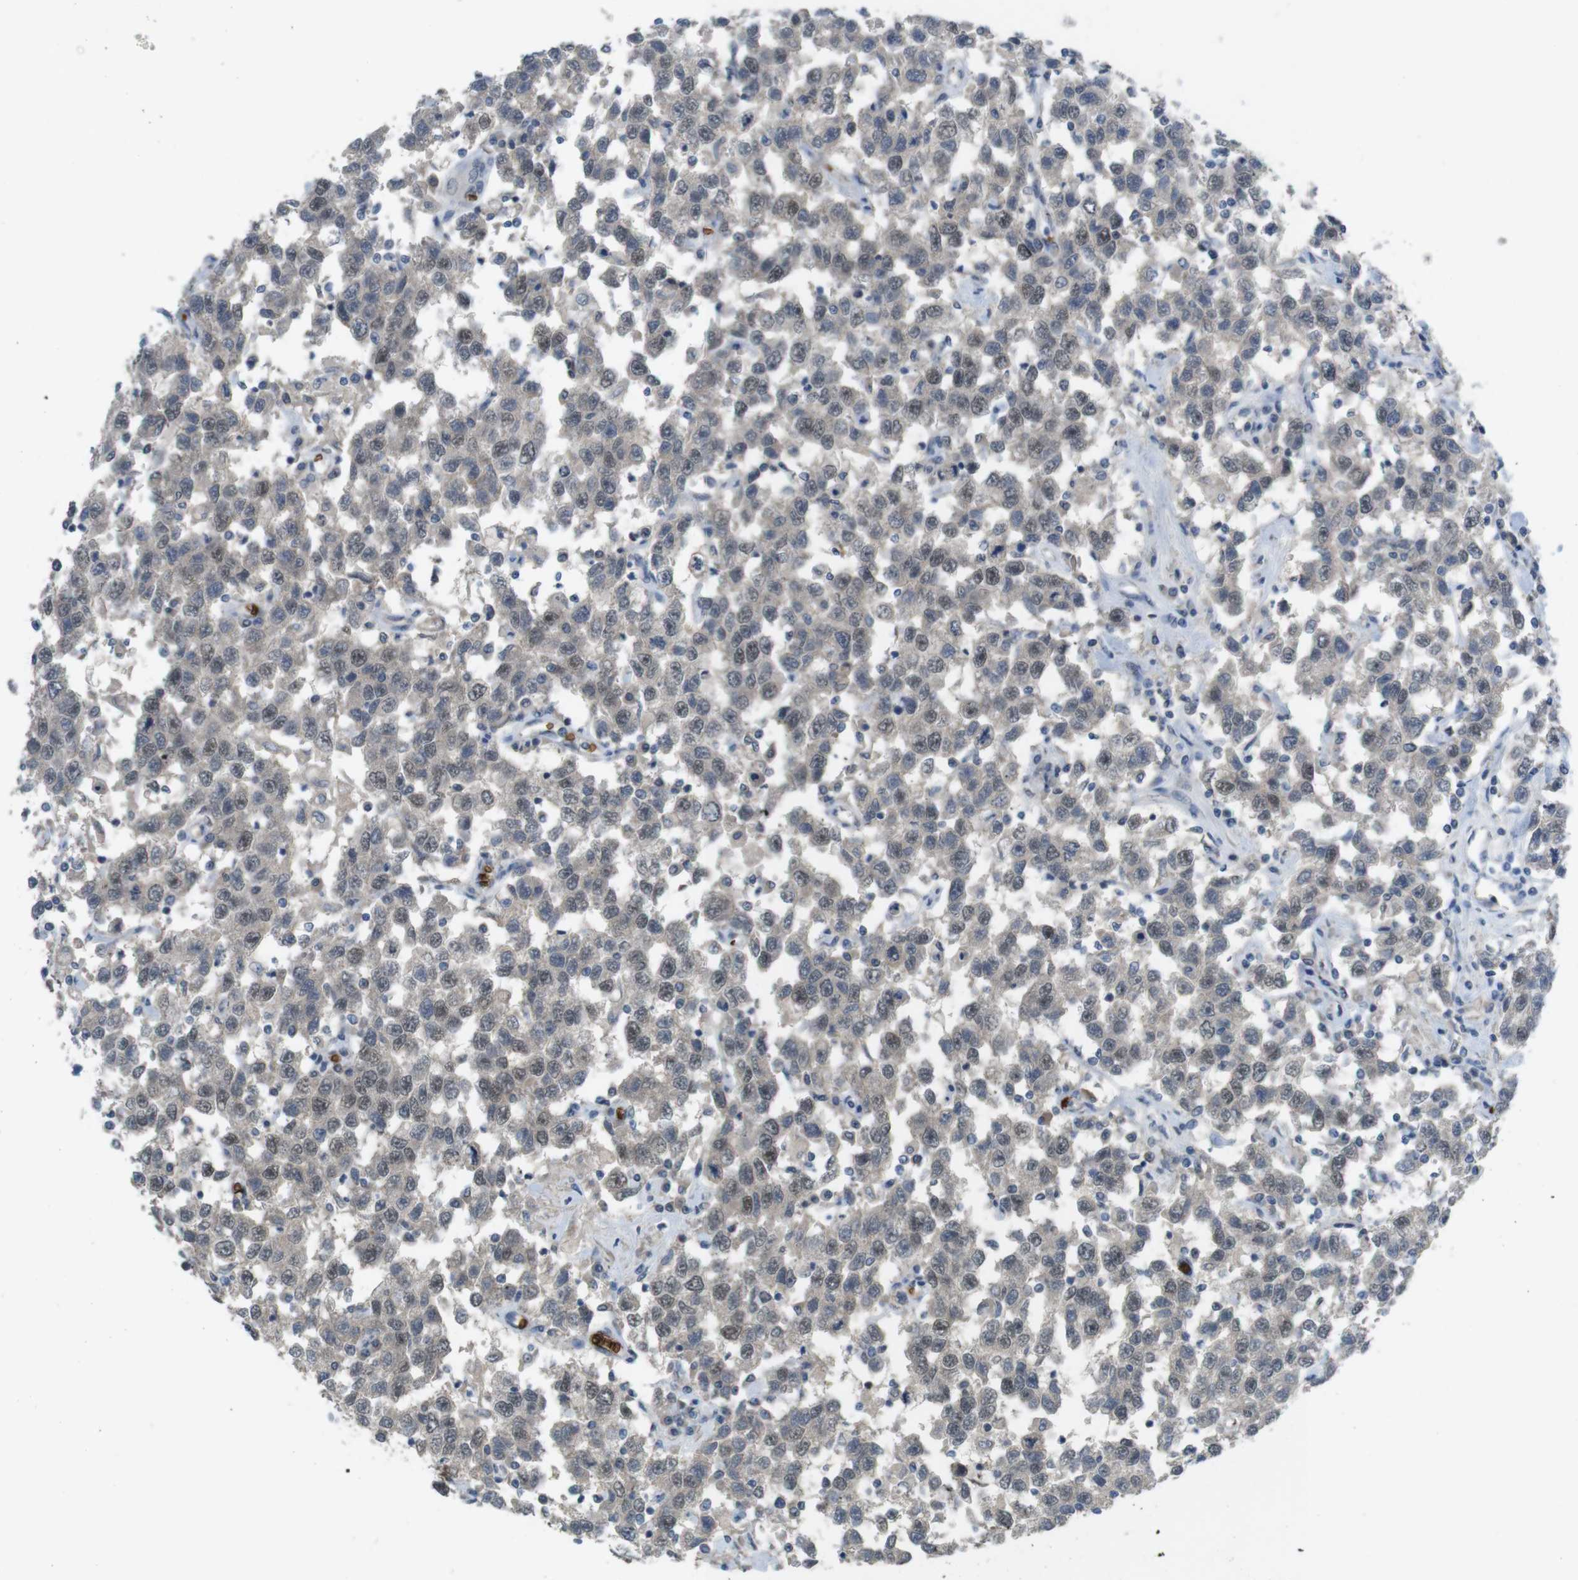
{"staining": {"intensity": "weak", "quantity": "<25%", "location": "nuclear"}, "tissue": "testis cancer", "cell_type": "Tumor cells", "image_type": "cancer", "snomed": [{"axis": "morphology", "description": "Seminoma, NOS"}, {"axis": "topography", "description": "Testis"}], "caption": "There is no significant positivity in tumor cells of testis cancer.", "gene": "GYPA", "patient": {"sex": "male", "age": 41}}